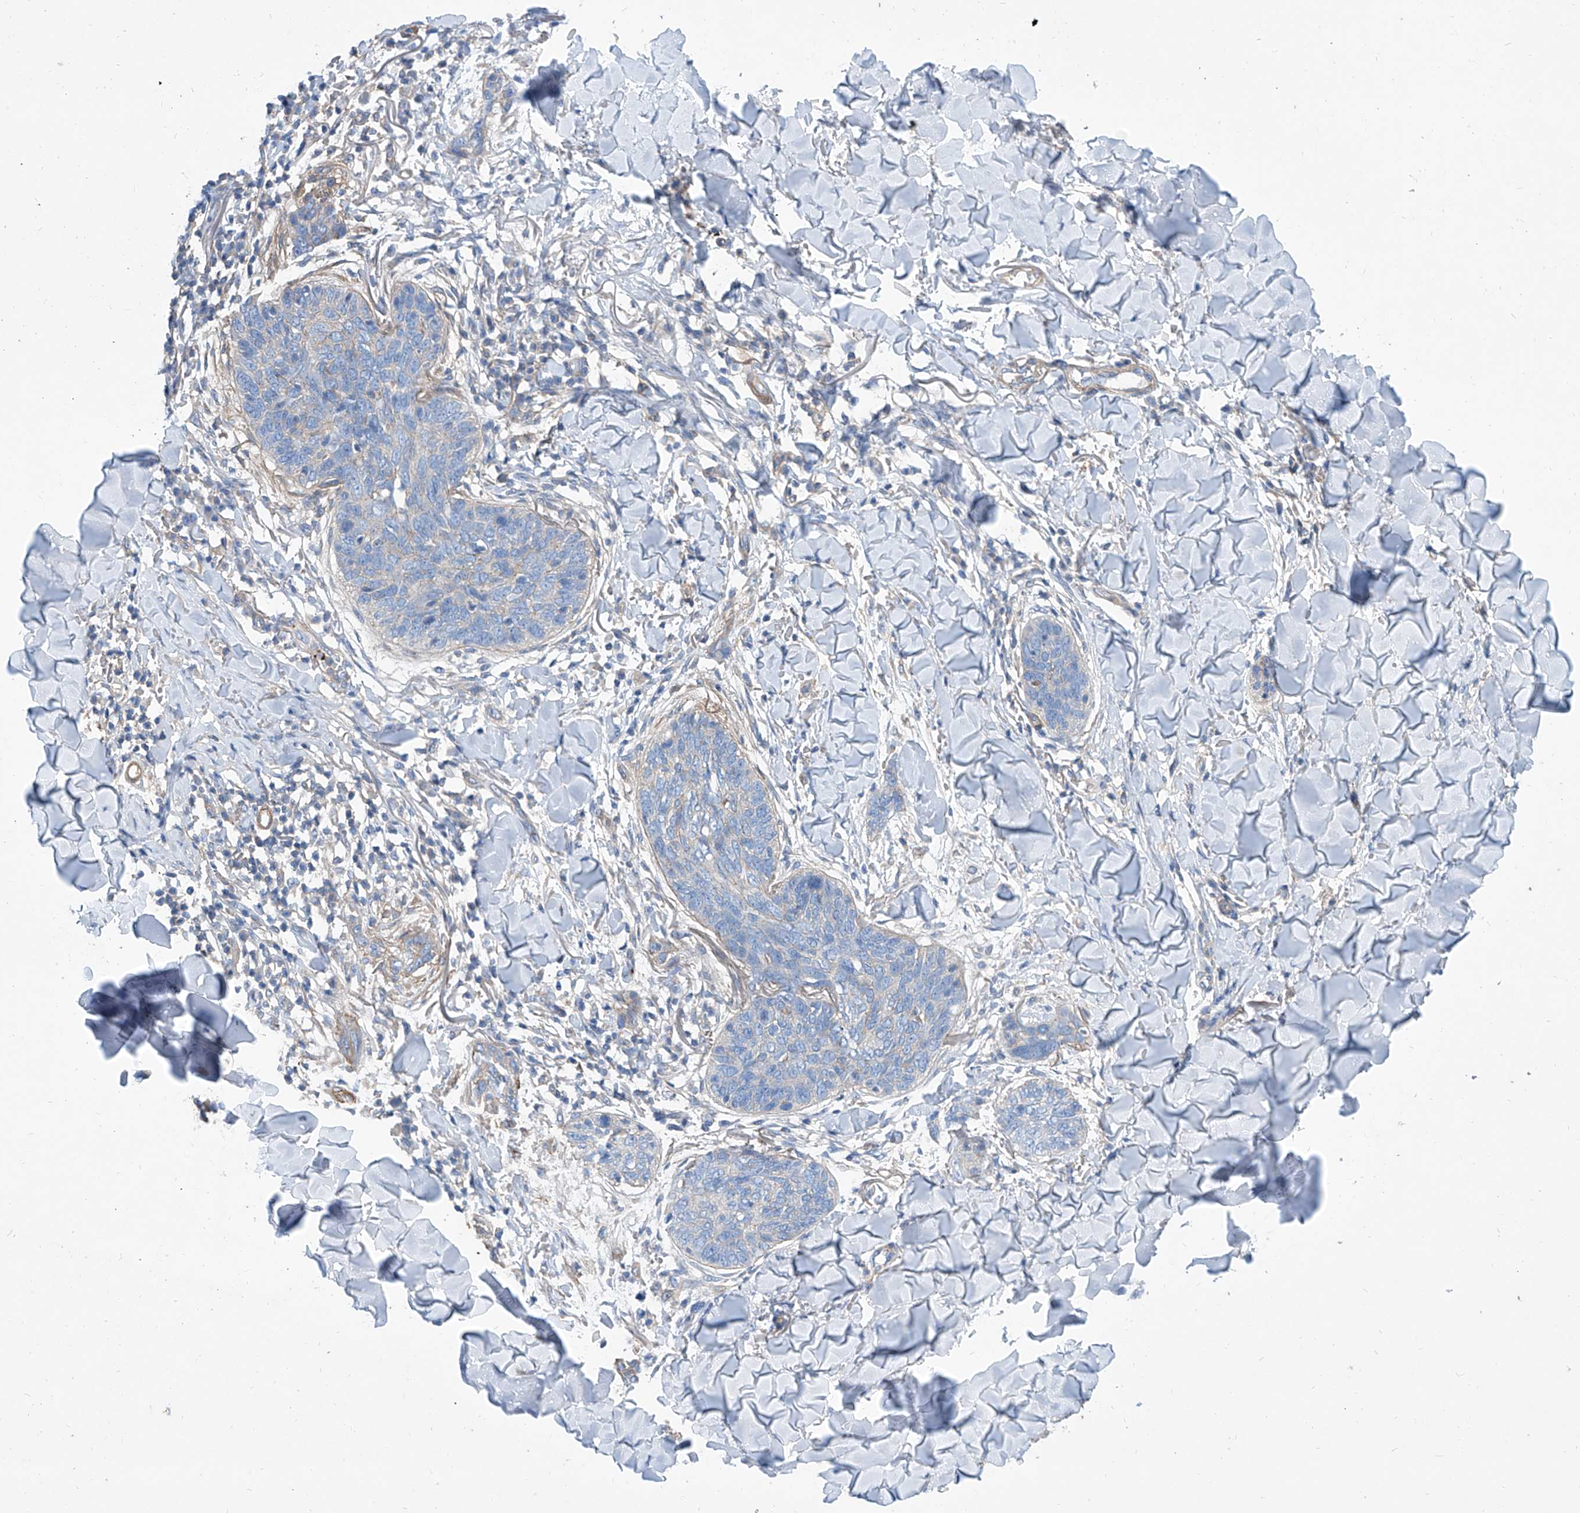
{"staining": {"intensity": "weak", "quantity": "<25%", "location": "cytoplasmic/membranous"}, "tissue": "skin cancer", "cell_type": "Tumor cells", "image_type": "cancer", "snomed": [{"axis": "morphology", "description": "Basal cell carcinoma"}, {"axis": "topography", "description": "Skin"}], "caption": "Immunohistochemistry (IHC) of basal cell carcinoma (skin) reveals no positivity in tumor cells.", "gene": "TAS2R60", "patient": {"sex": "male", "age": 85}}